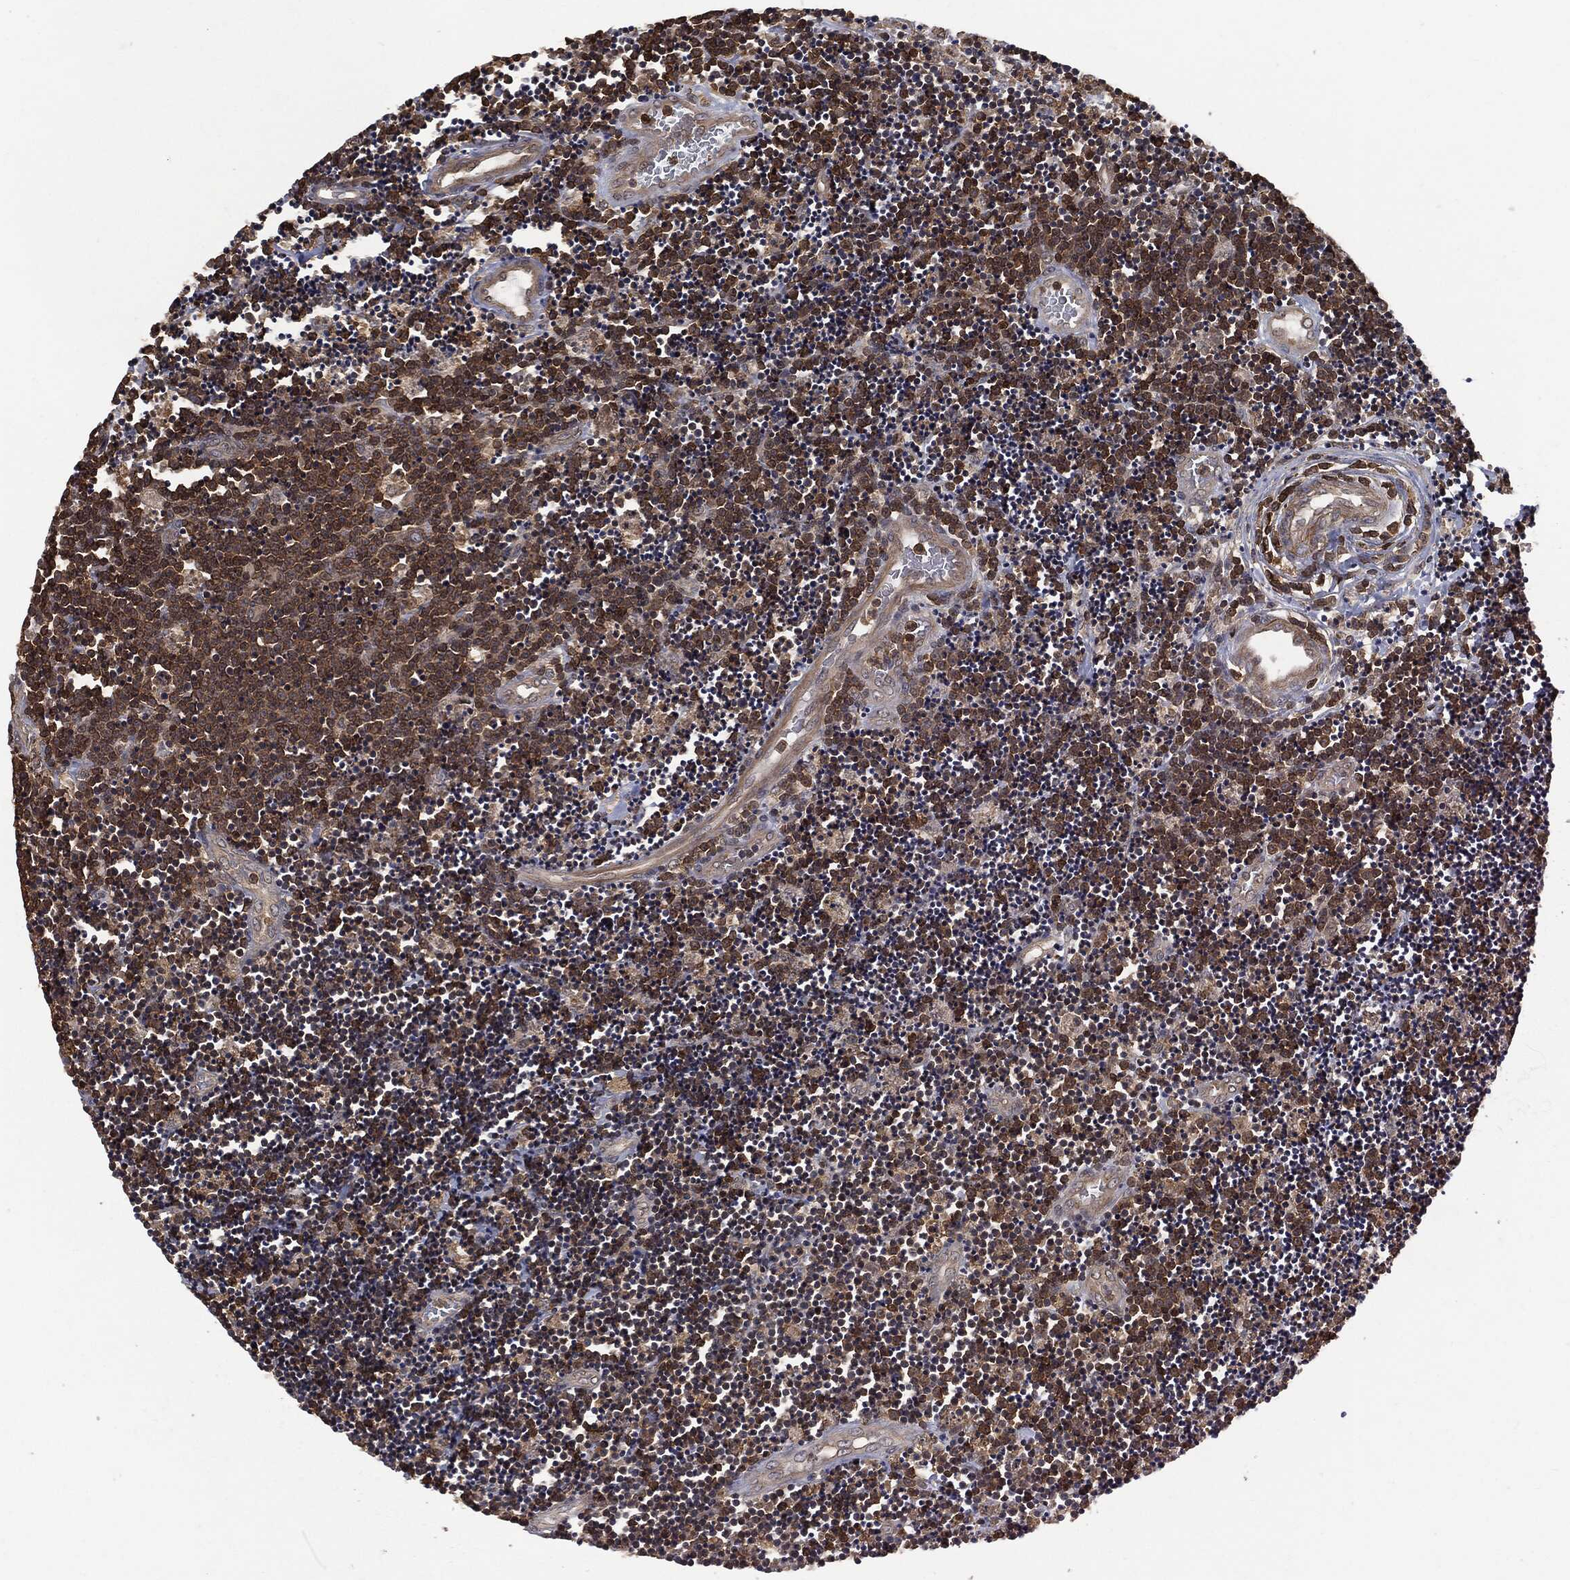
{"staining": {"intensity": "strong", "quantity": ">75%", "location": "cytoplasmic/membranous"}, "tissue": "lymphoma", "cell_type": "Tumor cells", "image_type": "cancer", "snomed": [{"axis": "morphology", "description": "Malignant lymphoma, non-Hodgkin's type, Low grade"}, {"axis": "topography", "description": "Brain"}], "caption": "Lymphoma stained with DAB IHC displays high levels of strong cytoplasmic/membranous staining in approximately >75% of tumor cells. (DAB (3,3'-diaminobenzidine) = brown stain, brightfield microscopy at high magnification).", "gene": "PSMB10", "patient": {"sex": "female", "age": 66}}